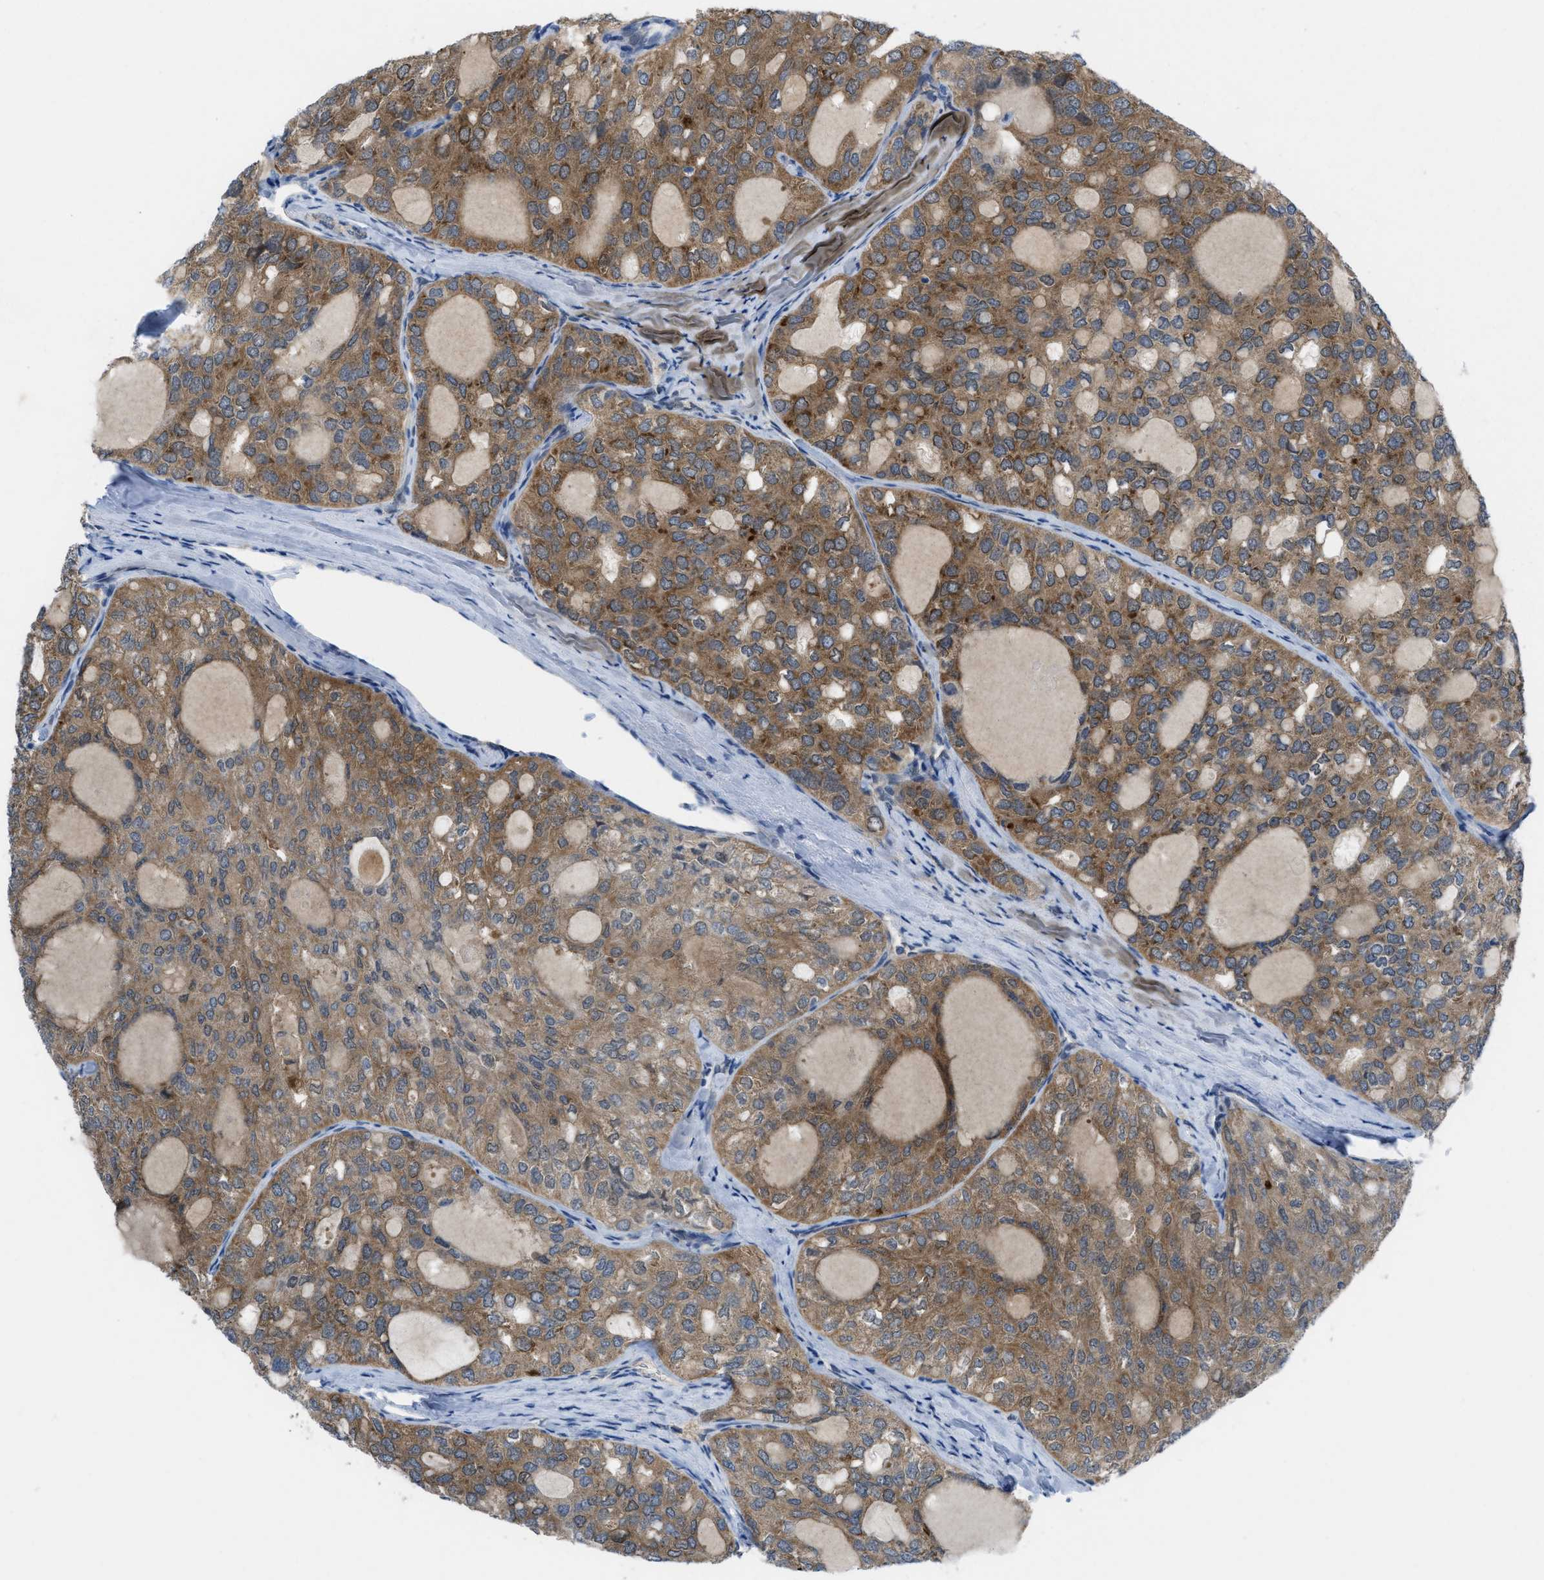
{"staining": {"intensity": "moderate", "quantity": ">75%", "location": "cytoplasmic/membranous"}, "tissue": "thyroid cancer", "cell_type": "Tumor cells", "image_type": "cancer", "snomed": [{"axis": "morphology", "description": "Follicular adenoma carcinoma, NOS"}, {"axis": "topography", "description": "Thyroid gland"}], "caption": "Immunohistochemistry (DAB) staining of human thyroid cancer (follicular adenoma carcinoma) exhibits moderate cytoplasmic/membranous protein staining in about >75% of tumor cells.", "gene": "BAZ2B", "patient": {"sex": "male", "age": 75}}